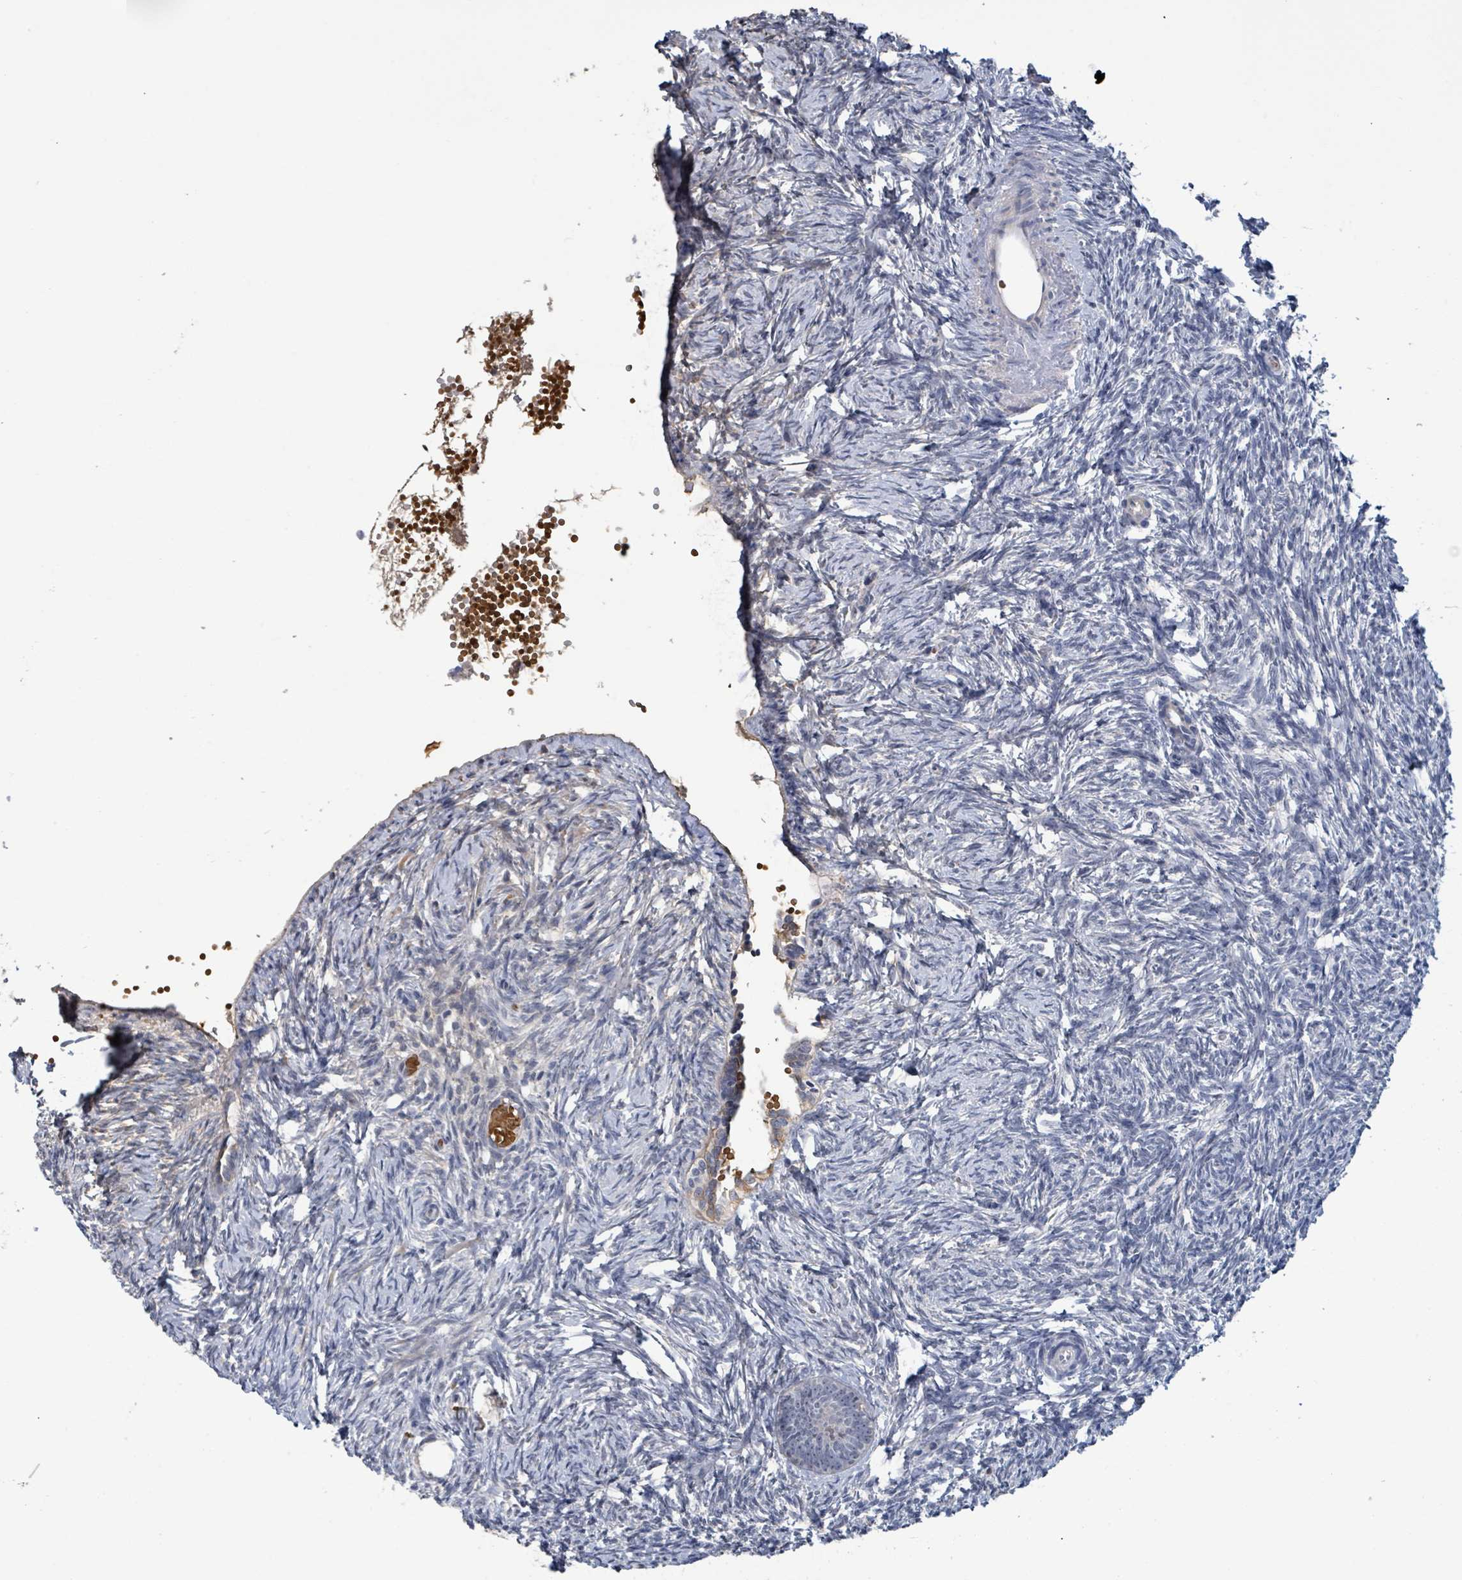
{"staining": {"intensity": "moderate", "quantity": "25%-75%", "location": "cytoplasmic/membranous"}, "tissue": "ovary", "cell_type": "Follicle cells", "image_type": "normal", "snomed": [{"axis": "morphology", "description": "Normal tissue, NOS"}, {"axis": "topography", "description": "Ovary"}], "caption": "IHC photomicrograph of normal ovary: ovary stained using immunohistochemistry (IHC) exhibits medium levels of moderate protein expression localized specifically in the cytoplasmic/membranous of follicle cells, appearing as a cytoplasmic/membranous brown color.", "gene": "SEBOX", "patient": {"sex": "female", "age": 51}}